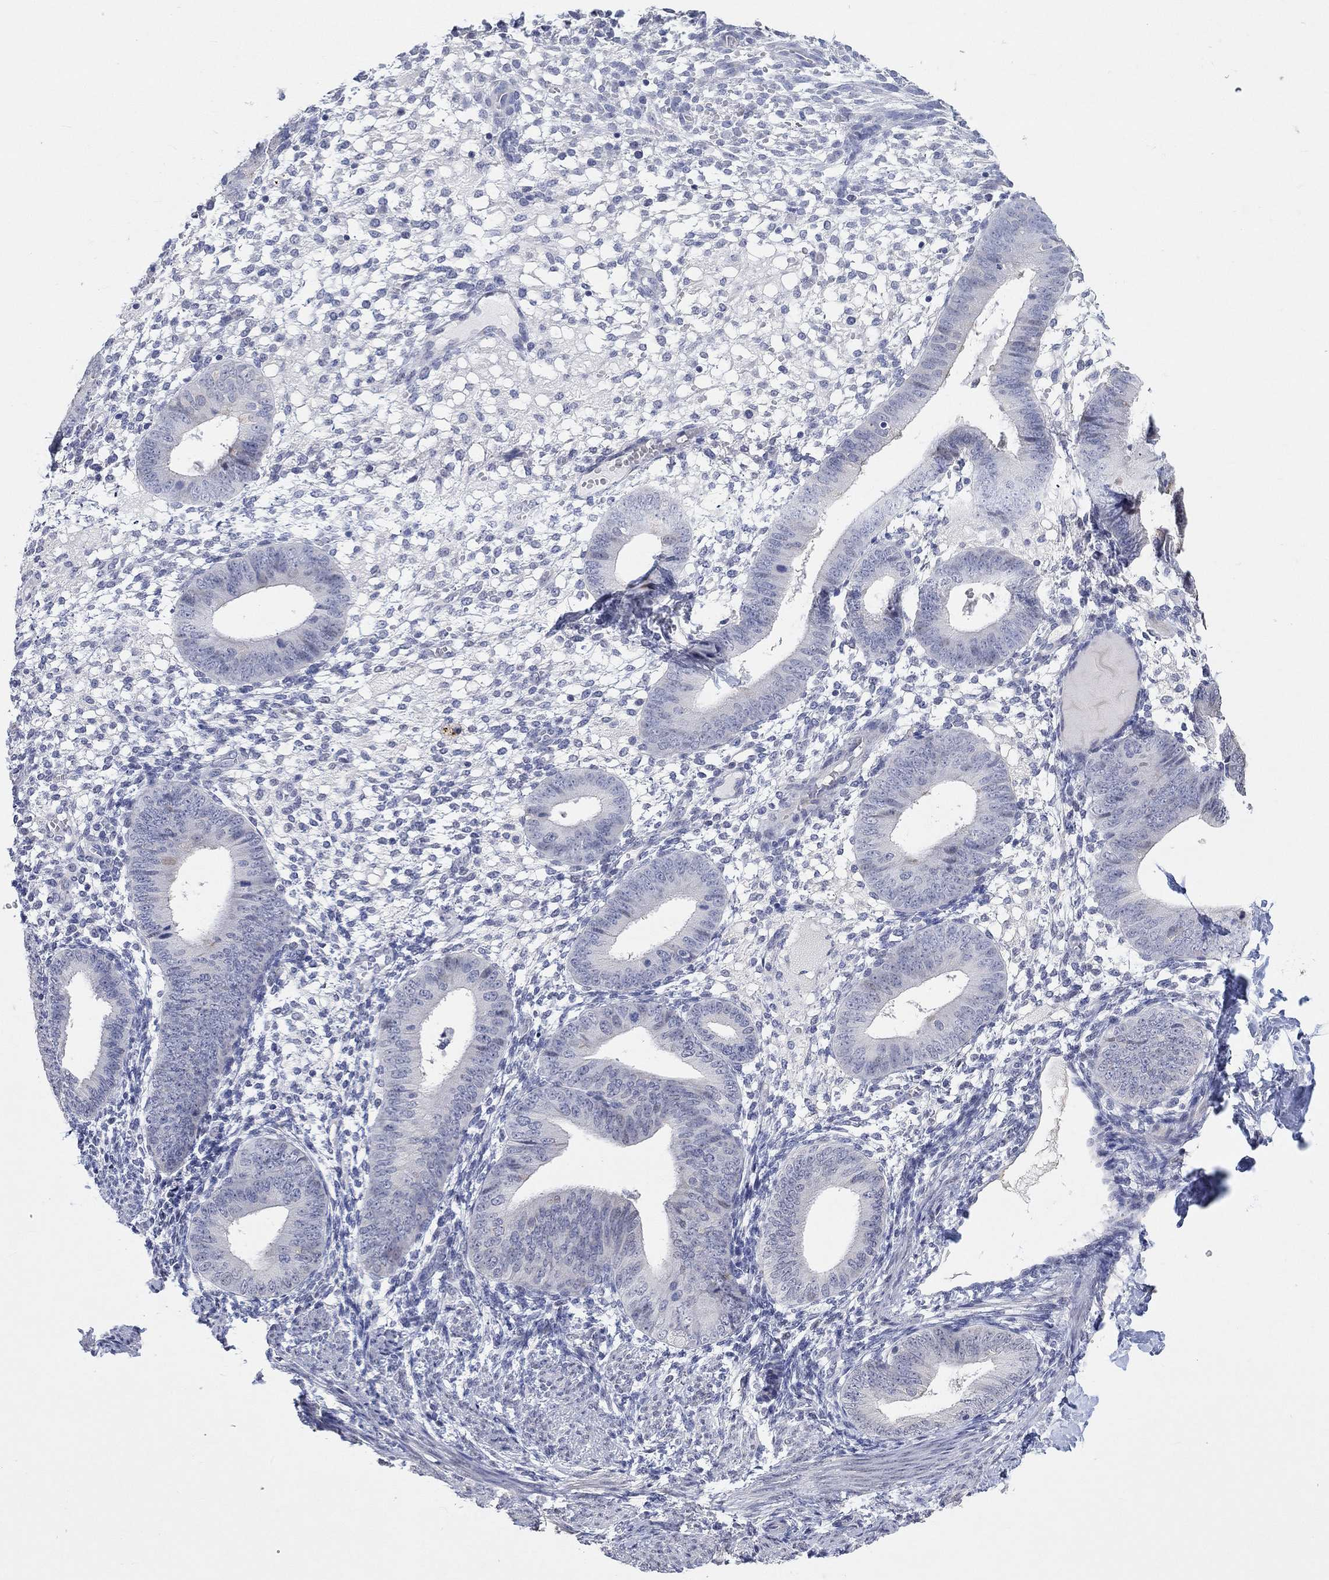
{"staining": {"intensity": "negative", "quantity": "none", "location": "none"}, "tissue": "endometrium", "cell_type": "Cells in endometrial stroma", "image_type": "normal", "snomed": [{"axis": "morphology", "description": "Normal tissue, NOS"}, {"axis": "topography", "description": "Endometrium"}], "caption": "Image shows no significant protein staining in cells in endometrial stroma of benign endometrium.", "gene": "PNMA5", "patient": {"sex": "female", "age": 39}}